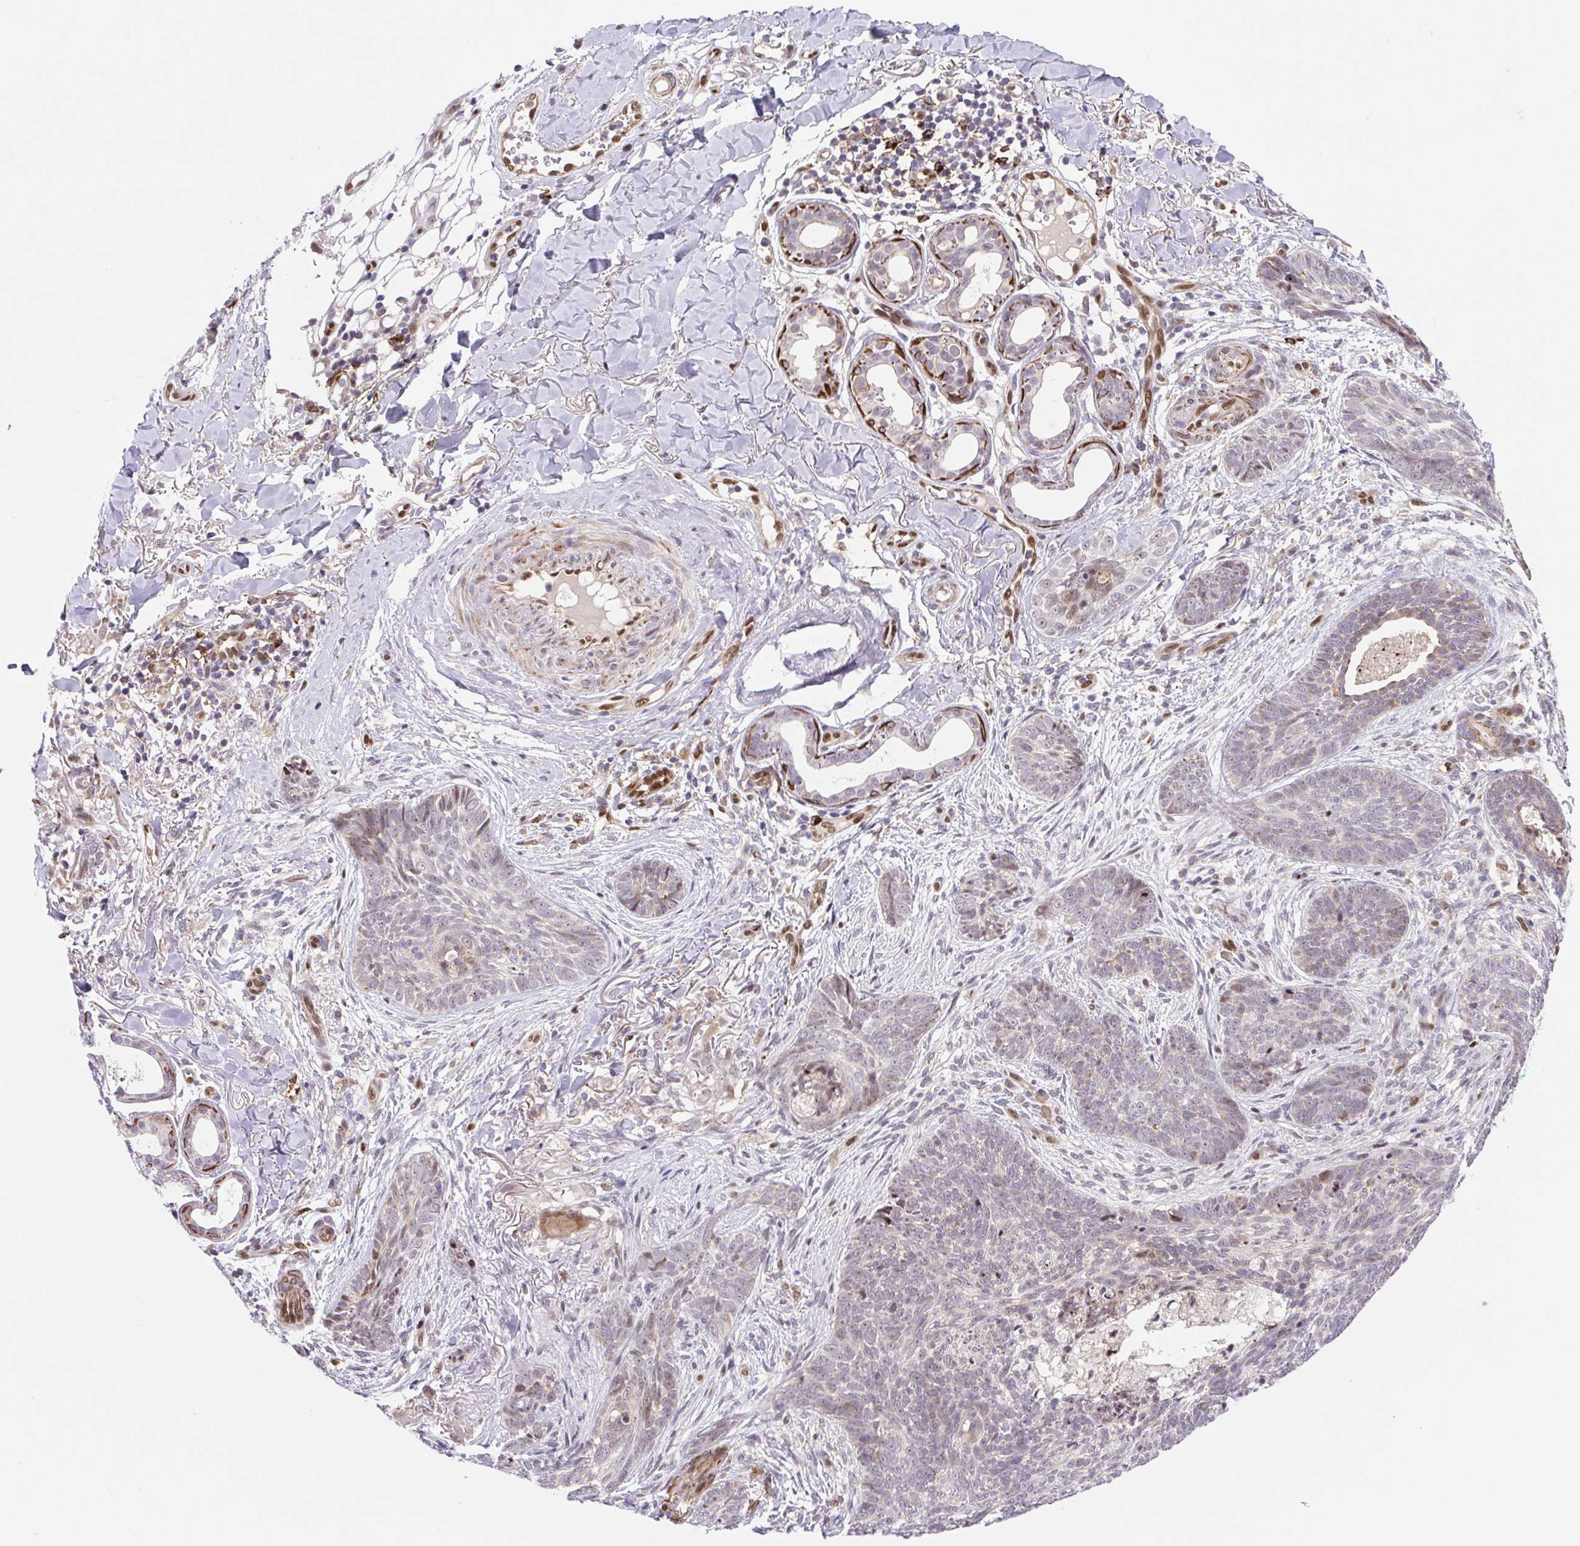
{"staining": {"intensity": "negative", "quantity": "none", "location": "none"}, "tissue": "skin cancer", "cell_type": "Tumor cells", "image_type": "cancer", "snomed": [{"axis": "morphology", "description": "Basal cell carcinoma"}, {"axis": "topography", "description": "Skin"}, {"axis": "topography", "description": "Skin of face"}], "caption": "DAB (3,3'-diaminobenzidine) immunohistochemical staining of human skin cancer (basal cell carcinoma) reveals no significant expression in tumor cells. The staining is performed using DAB (3,3'-diaminobenzidine) brown chromogen with nuclei counter-stained in using hematoxylin.", "gene": "ERG", "patient": {"sex": "male", "age": 88}}